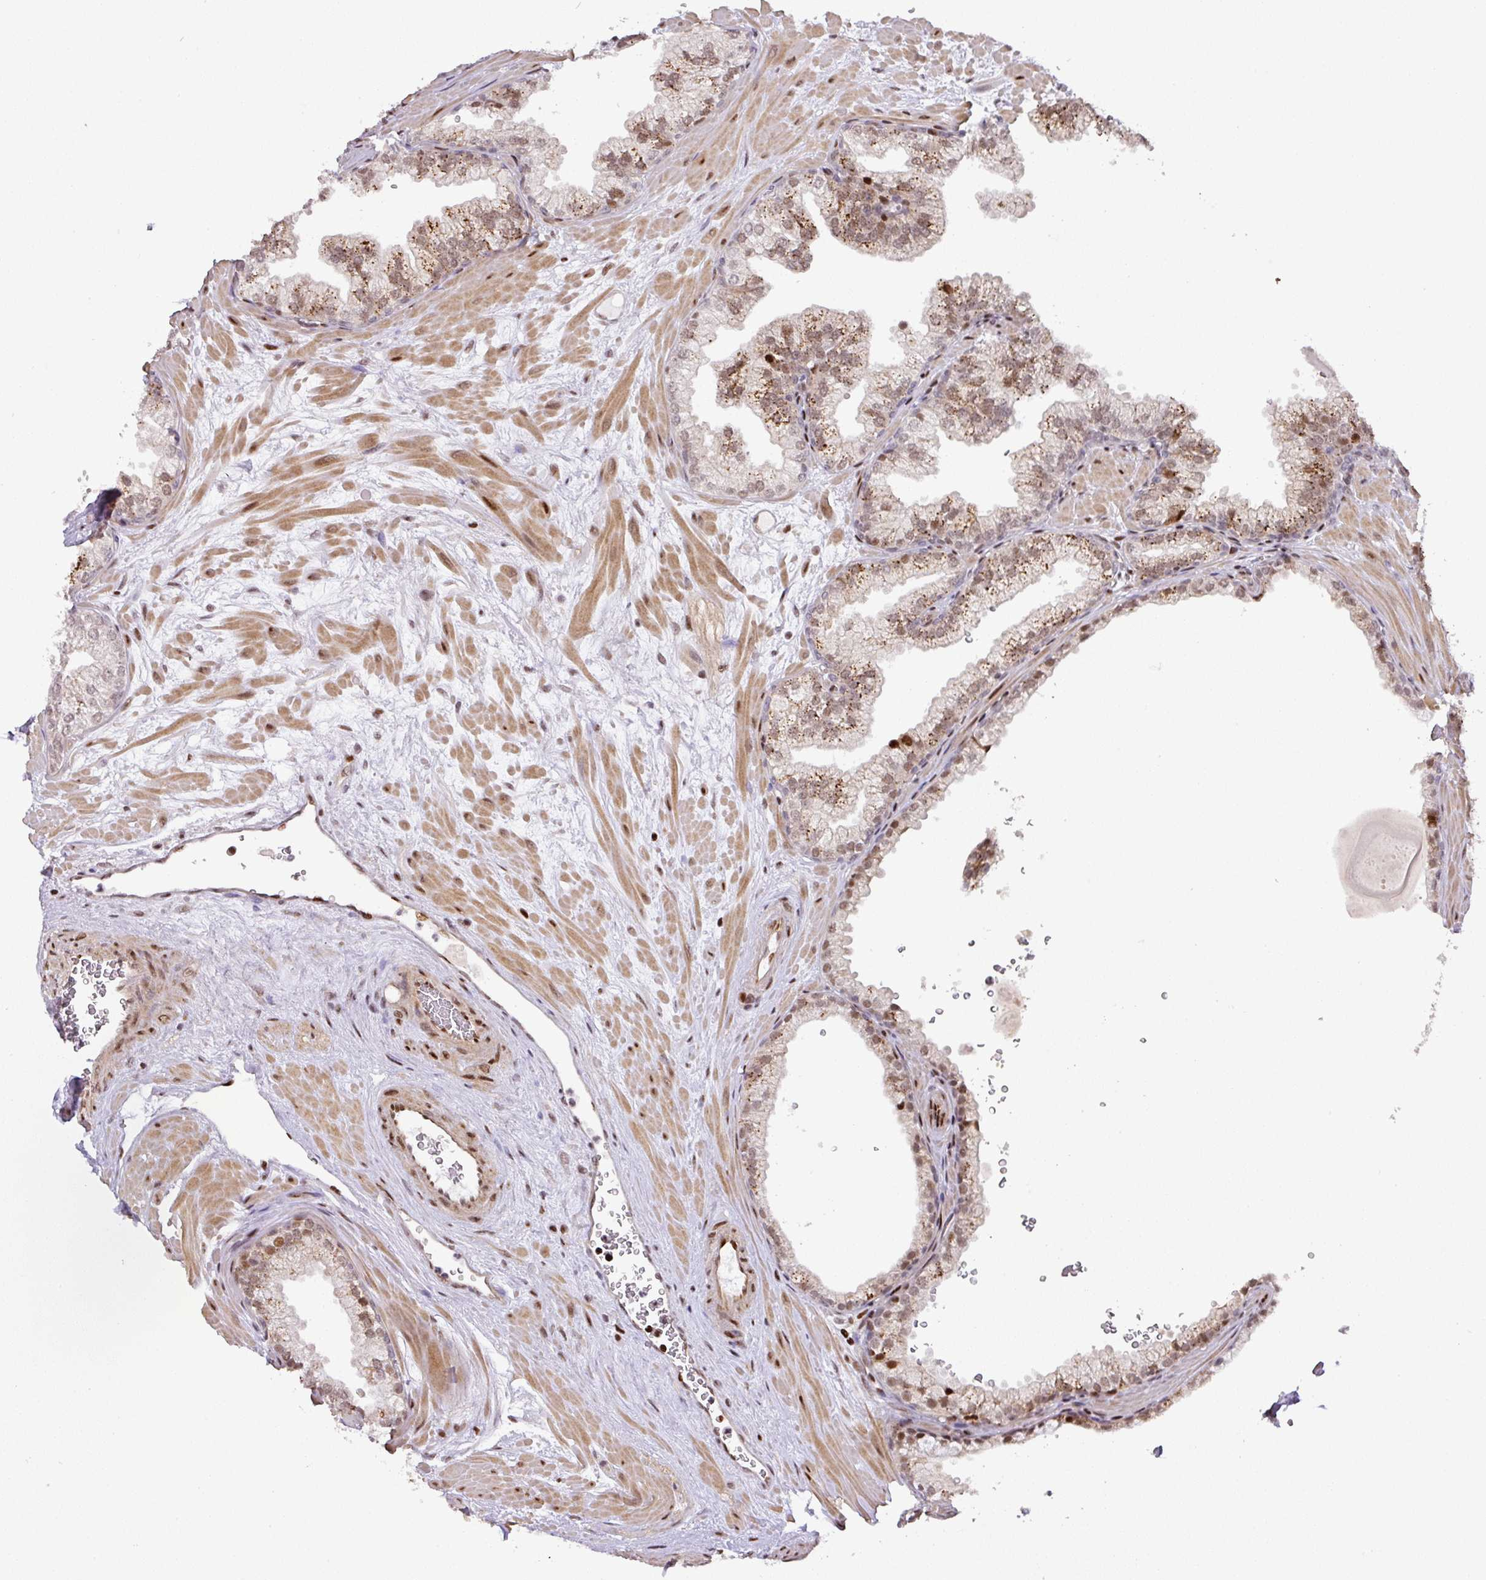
{"staining": {"intensity": "moderate", "quantity": ">75%", "location": "cytoplasmic/membranous,nuclear"}, "tissue": "prostate", "cell_type": "Glandular cells", "image_type": "normal", "snomed": [{"axis": "morphology", "description": "Normal tissue, NOS"}, {"axis": "topography", "description": "Prostate"}, {"axis": "topography", "description": "Peripheral nerve tissue"}], "caption": "Benign prostate reveals moderate cytoplasmic/membranous,nuclear expression in about >75% of glandular cells.", "gene": "MYSM1", "patient": {"sex": "male", "age": 61}}